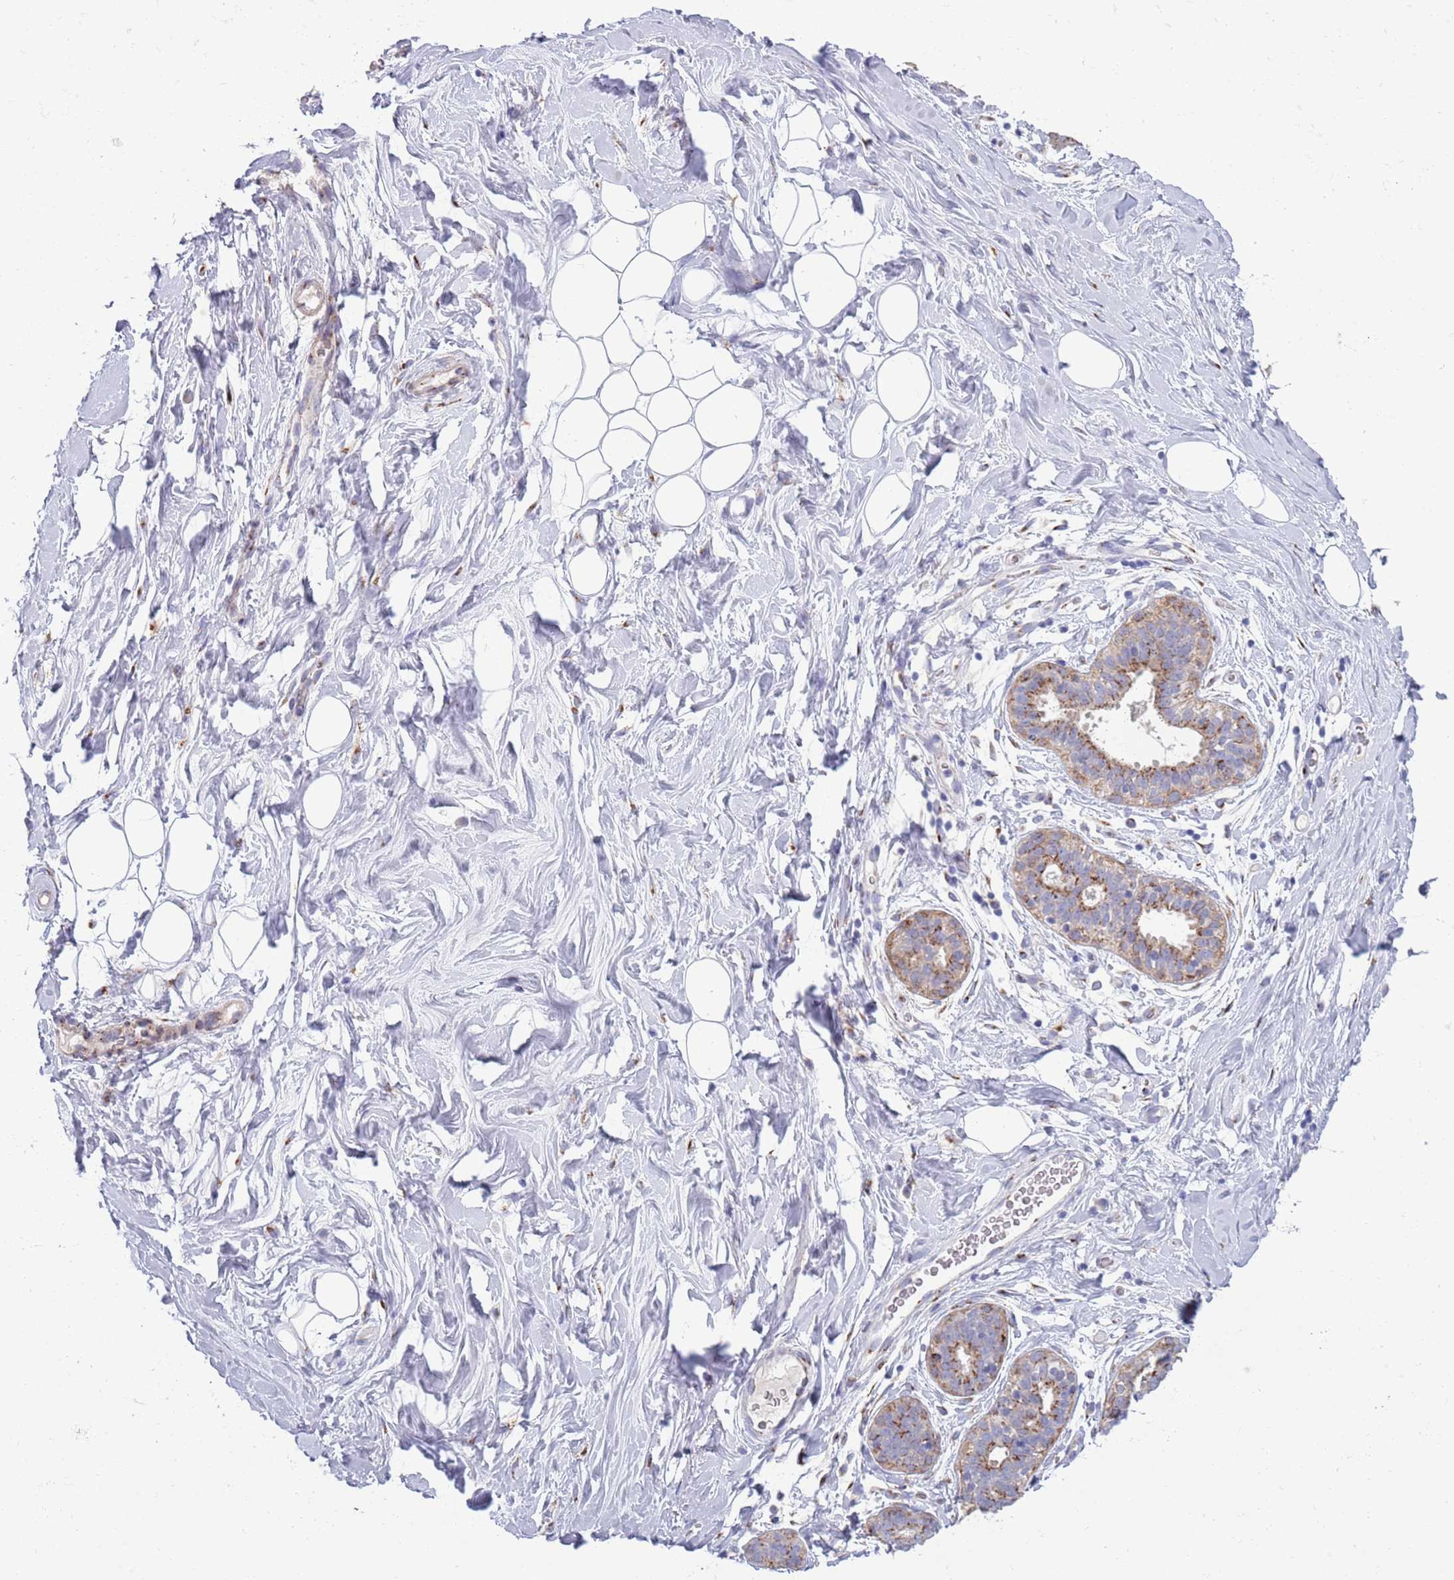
{"staining": {"intensity": "negative", "quantity": "none", "location": "none"}, "tissue": "adipose tissue", "cell_type": "Adipocytes", "image_type": "normal", "snomed": [{"axis": "morphology", "description": "Normal tissue, NOS"}, {"axis": "topography", "description": "Breast"}], "caption": "IHC image of benign adipose tissue: human adipose tissue stained with DAB (3,3'-diaminobenzidine) reveals no significant protein expression in adipocytes.", "gene": "ACSBG1", "patient": {"sex": "female", "age": 26}}